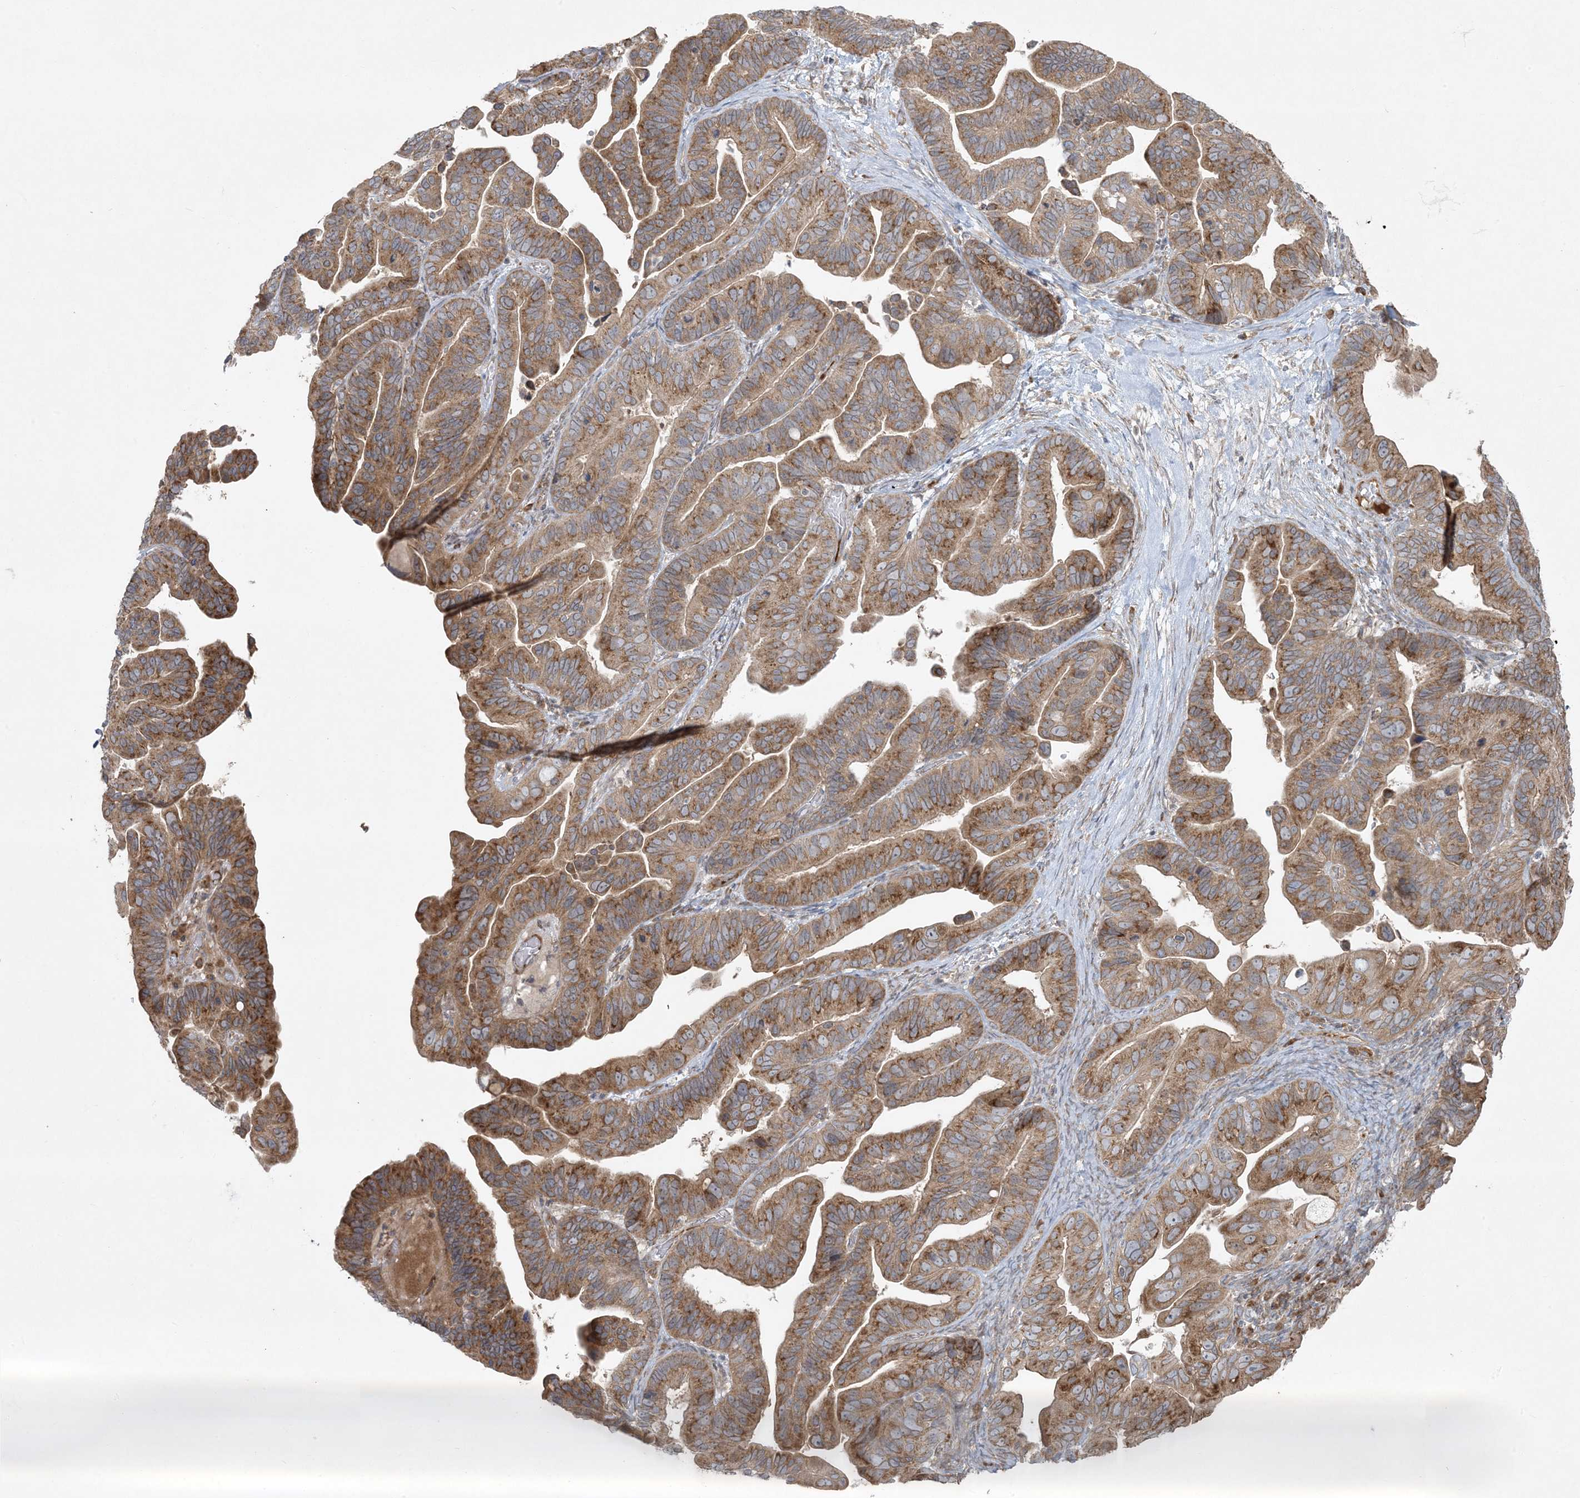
{"staining": {"intensity": "moderate", "quantity": ">75%", "location": "cytoplasmic/membranous"}, "tissue": "ovarian cancer", "cell_type": "Tumor cells", "image_type": "cancer", "snomed": [{"axis": "morphology", "description": "Cystadenocarcinoma, serous, NOS"}, {"axis": "topography", "description": "Ovary"}], "caption": "The photomicrograph demonstrates immunohistochemical staining of ovarian cancer (serous cystadenocarcinoma). There is moderate cytoplasmic/membranous positivity is identified in approximately >75% of tumor cells.", "gene": "ZNF263", "patient": {"sex": "female", "age": 56}}